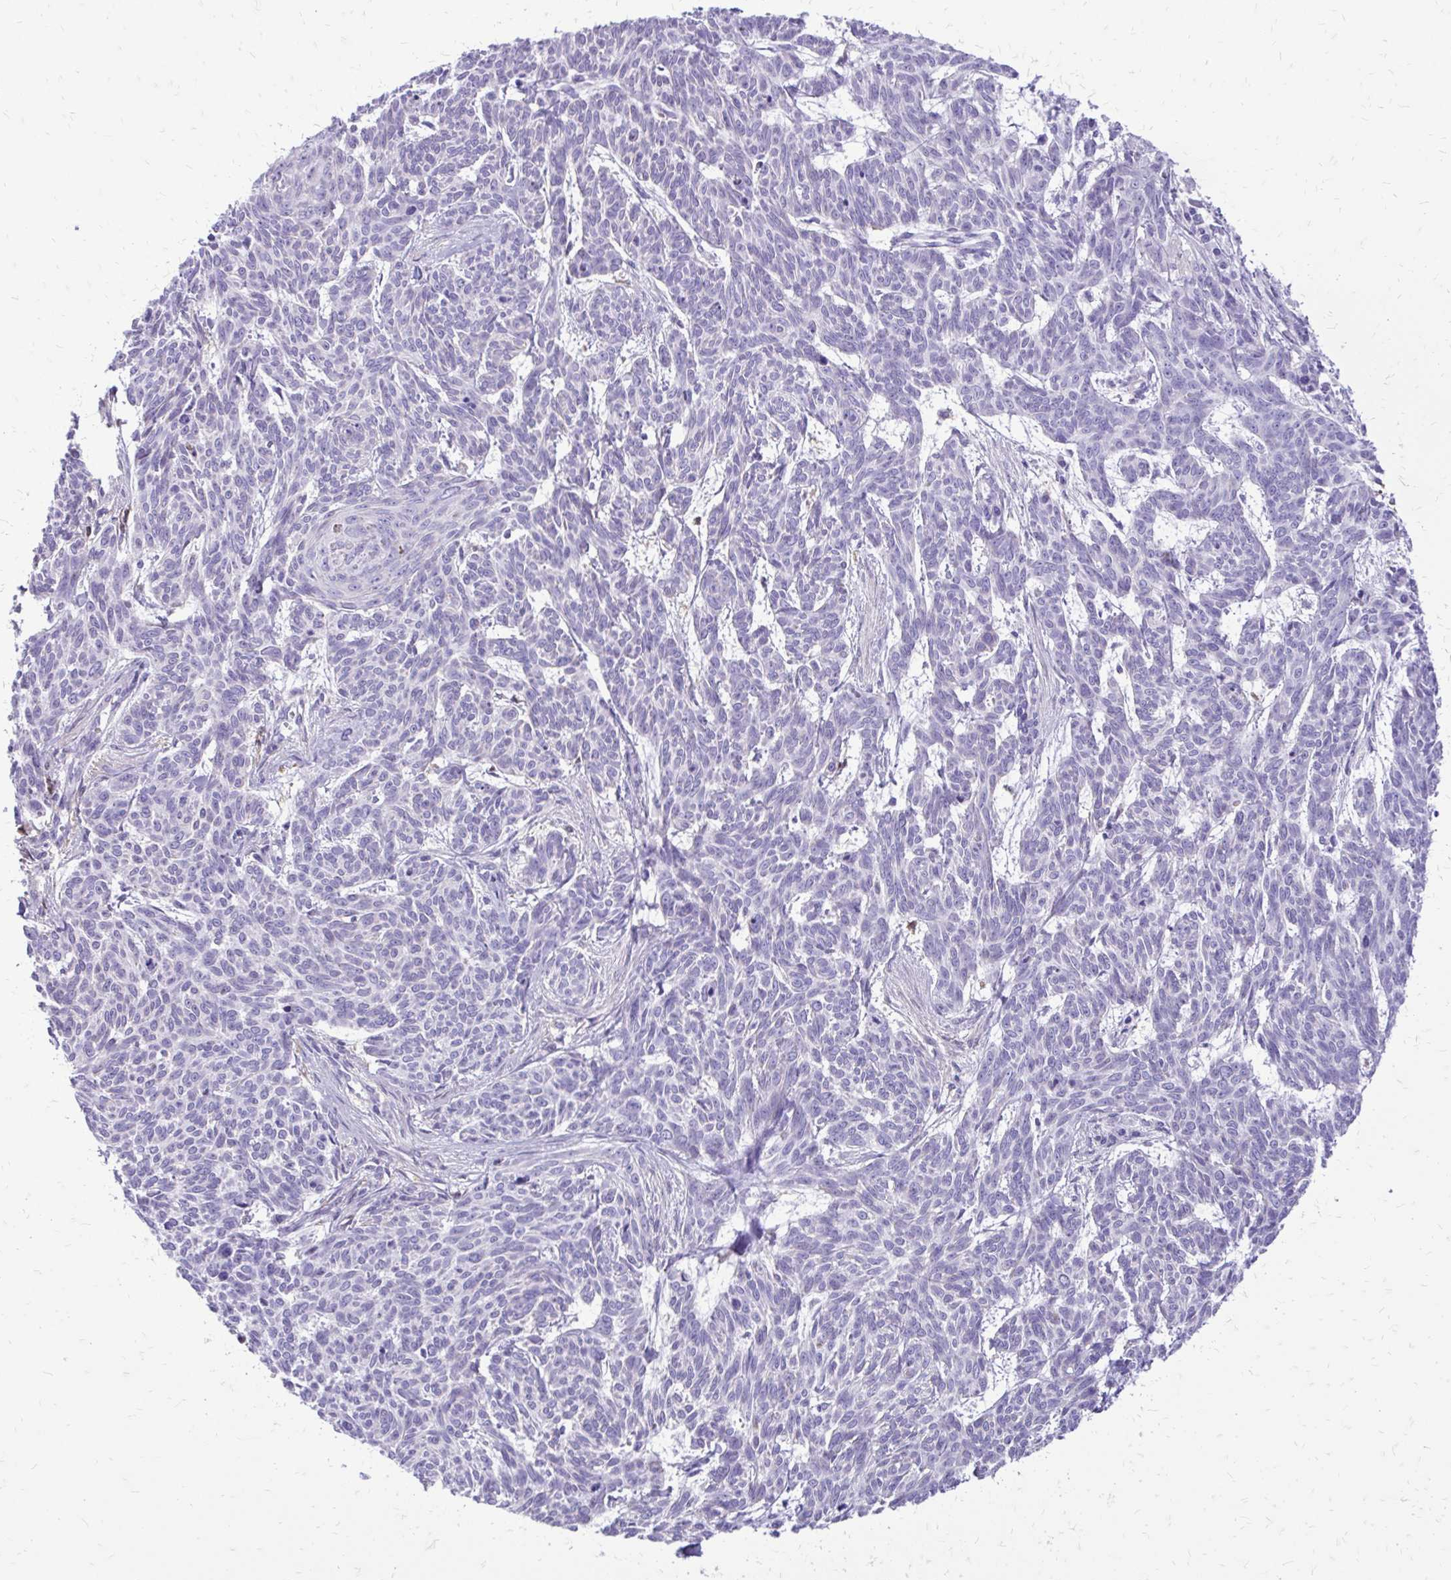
{"staining": {"intensity": "negative", "quantity": "none", "location": "none"}, "tissue": "skin cancer", "cell_type": "Tumor cells", "image_type": "cancer", "snomed": [{"axis": "morphology", "description": "Basal cell carcinoma"}, {"axis": "topography", "description": "Skin"}], "caption": "Immunohistochemical staining of human skin basal cell carcinoma shows no significant positivity in tumor cells.", "gene": "SIGLEC11", "patient": {"sex": "female", "age": 93}}